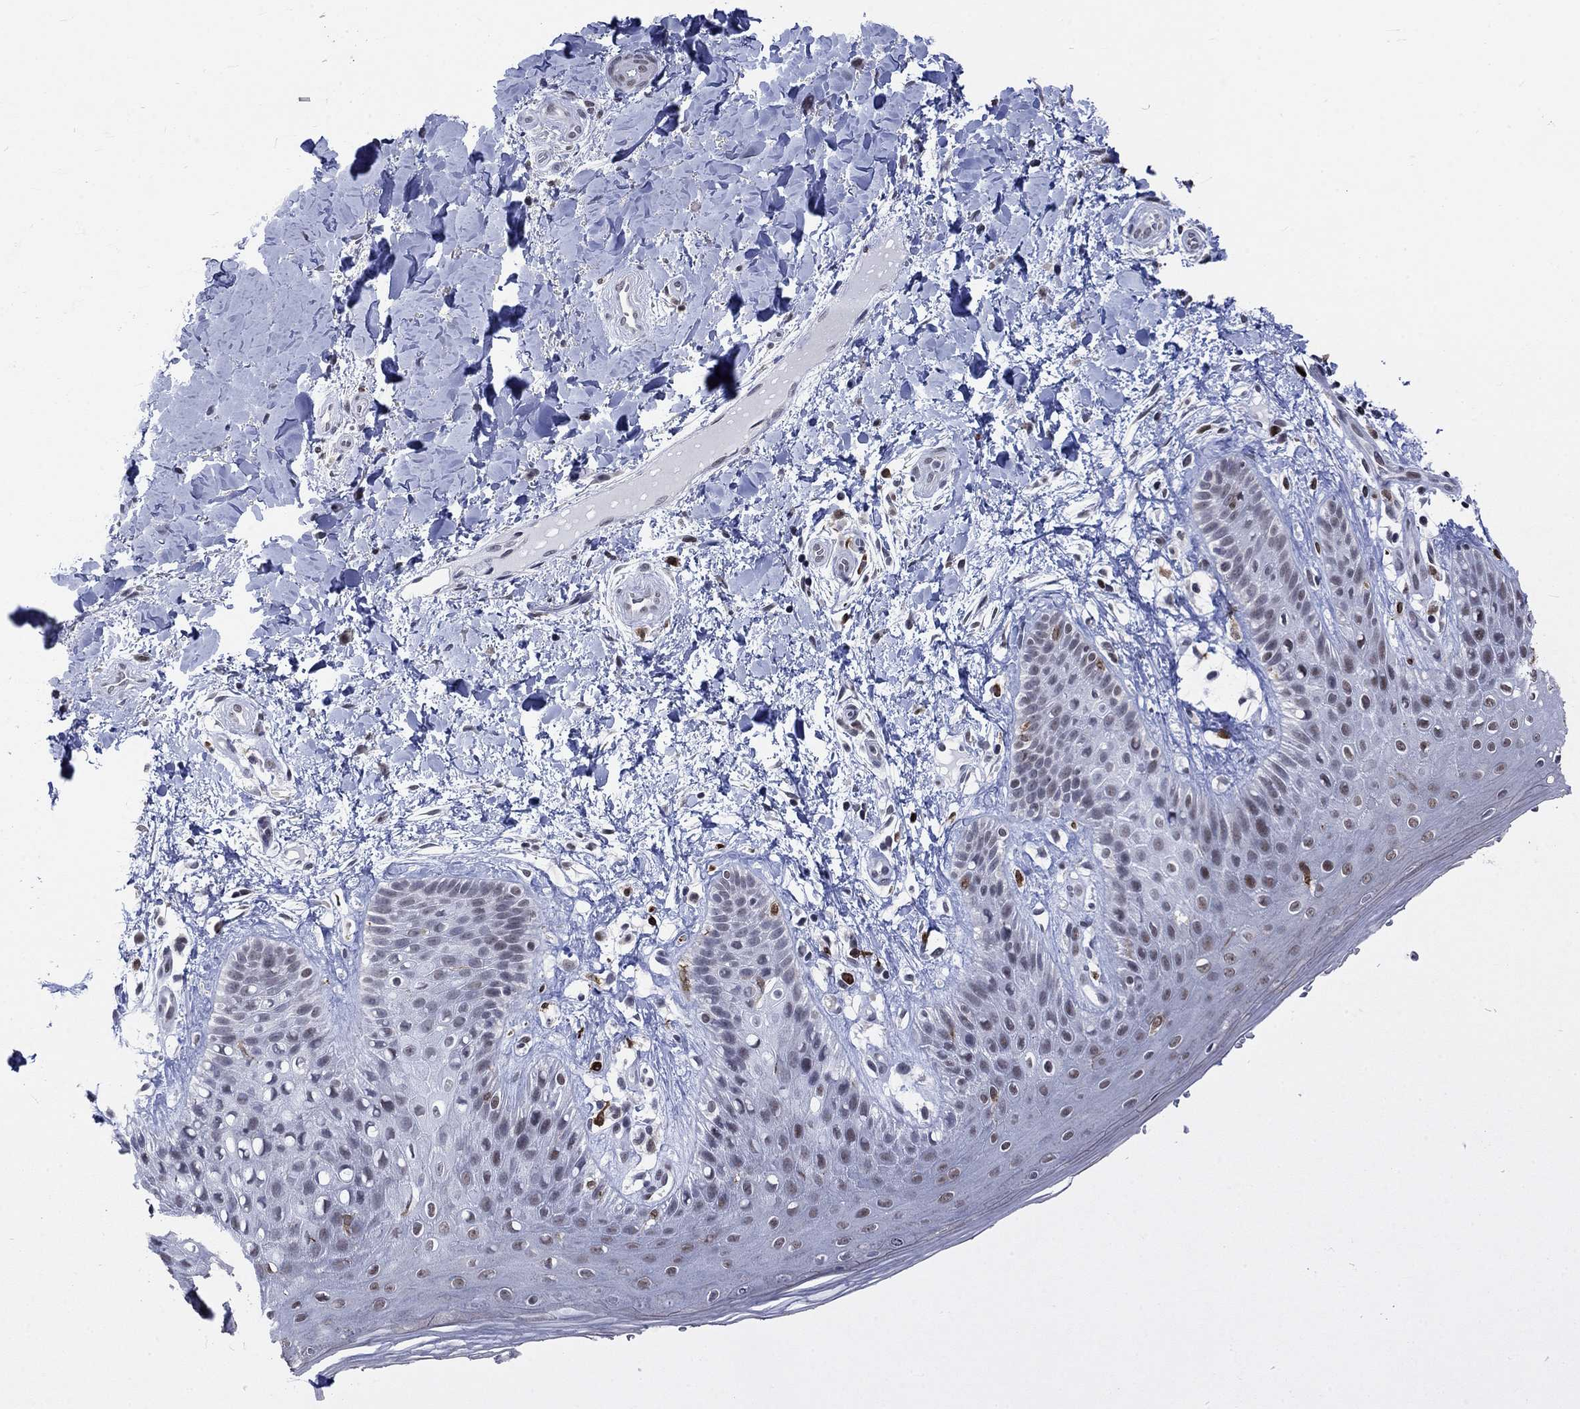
{"staining": {"intensity": "negative", "quantity": "none", "location": "none"}, "tissue": "skin", "cell_type": "Epidermal cells", "image_type": "normal", "snomed": [{"axis": "morphology", "description": "Normal tissue, NOS"}, {"axis": "topography", "description": "Anal"}], "caption": "Epidermal cells show no significant protein positivity in normal skin.", "gene": "HCFC1", "patient": {"sex": "male", "age": 36}}